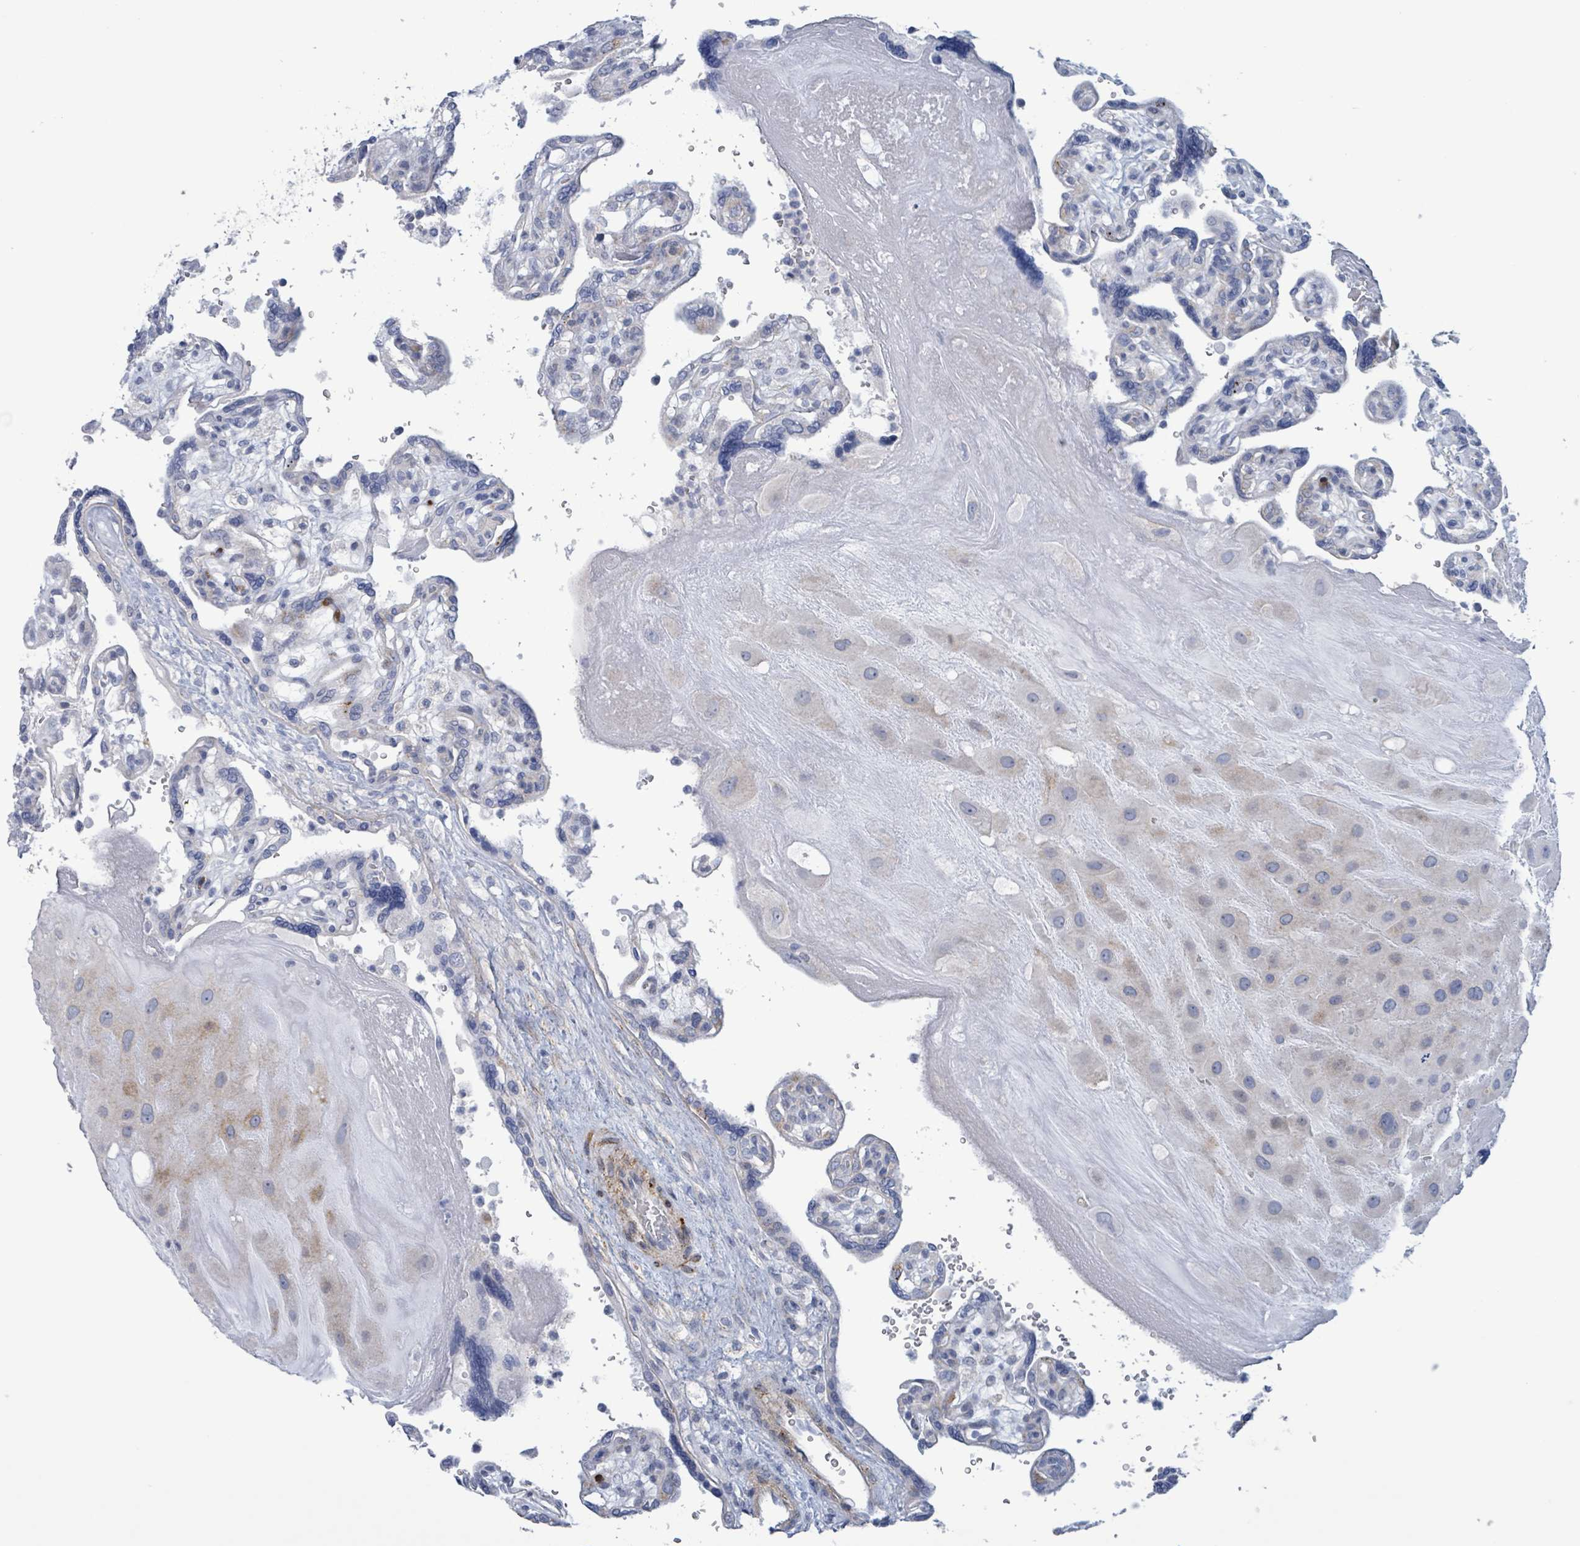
{"staining": {"intensity": "negative", "quantity": "none", "location": "none"}, "tissue": "placenta", "cell_type": "Decidual cells", "image_type": "normal", "snomed": [{"axis": "morphology", "description": "Normal tissue, NOS"}, {"axis": "topography", "description": "Placenta"}], "caption": "Immunohistochemistry (IHC) of normal placenta demonstrates no positivity in decidual cells.", "gene": "PKLR", "patient": {"sex": "female", "age": 39}}